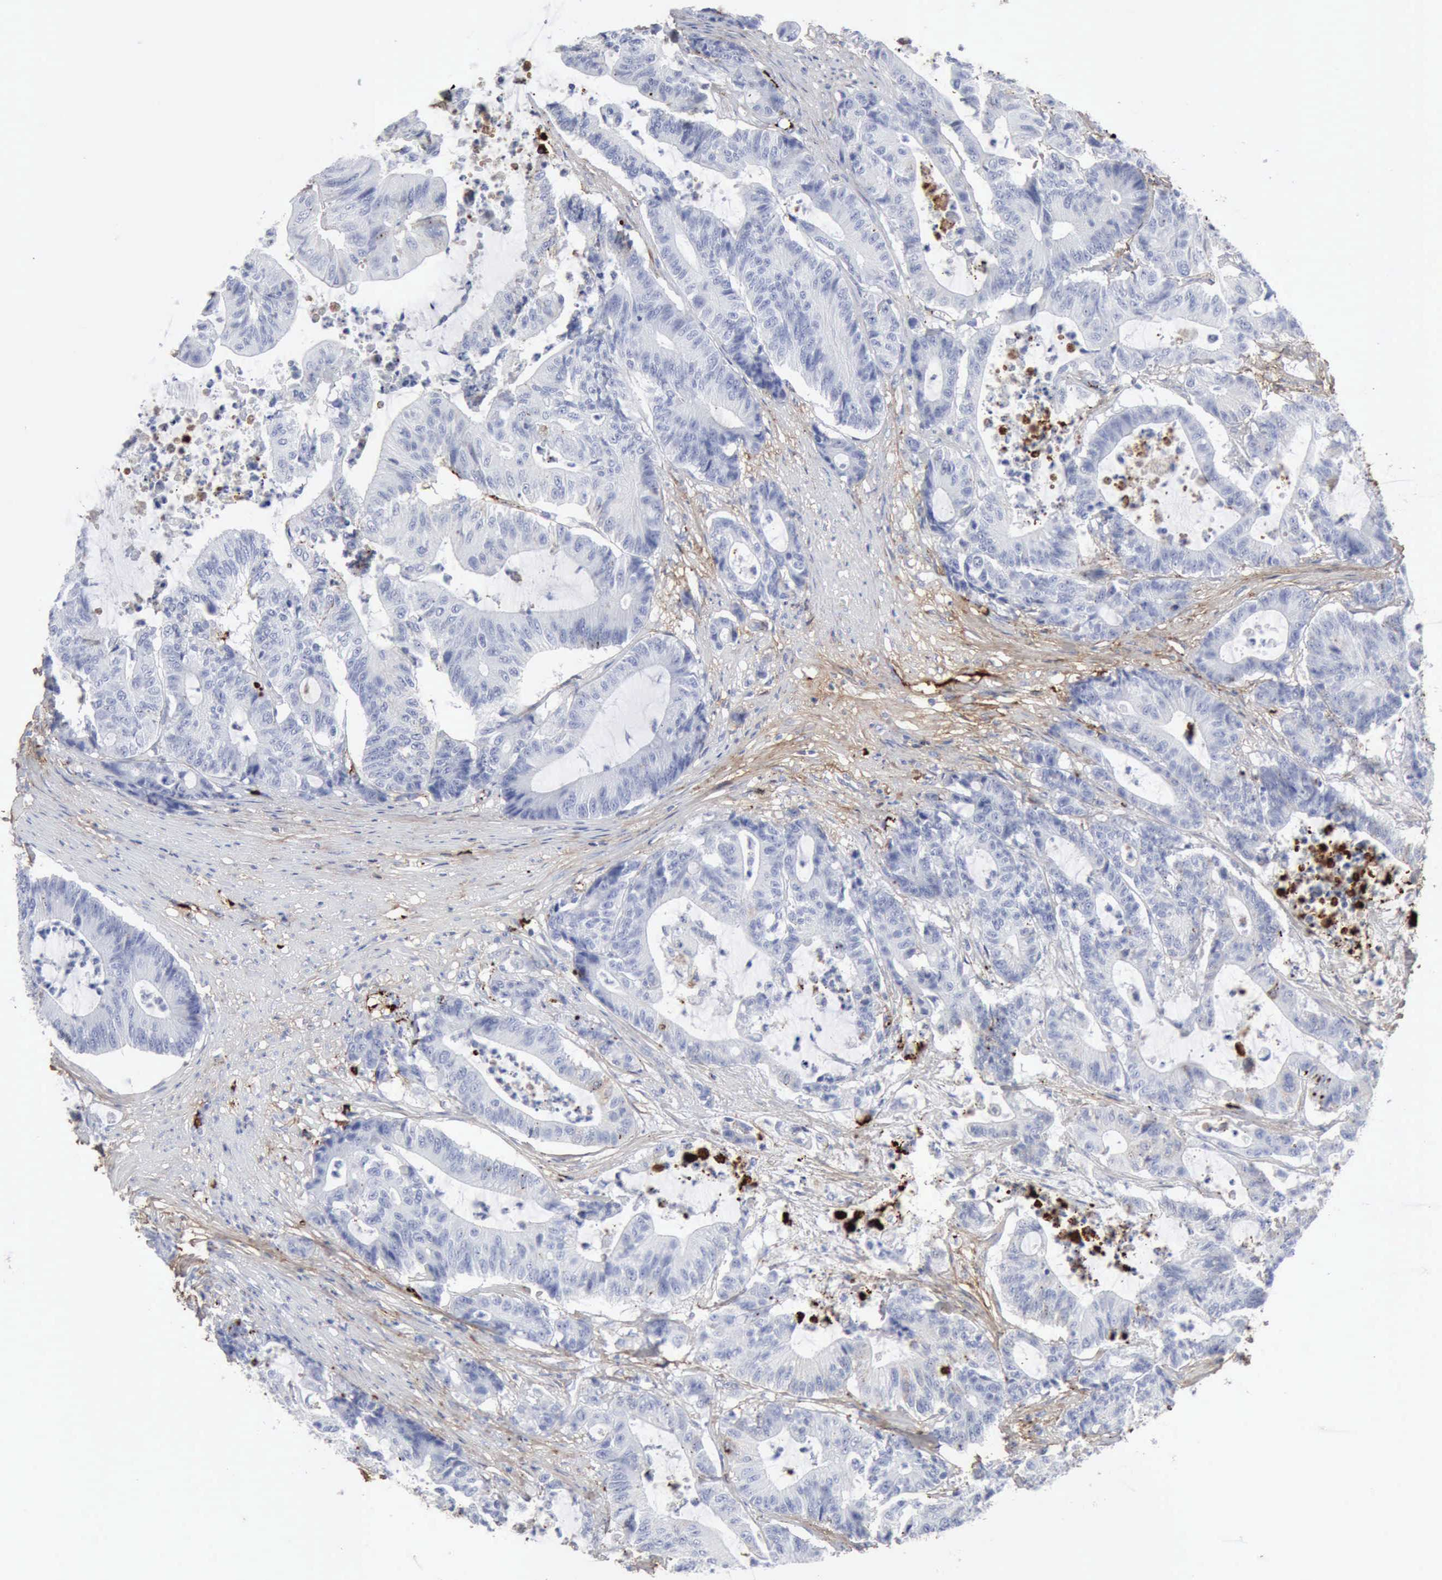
{"staining": {"intensity": "negative", "quantity": "none", "location": "none"}, "tissue": "colorectal cancer", "cell_type": "Tumor cells", "image_type": "cancer", "snomed": [{"axis": "morphology", "description": "Adenocarcinoma, NOS"}, {"axis": "topography", "description": "Colon"}], "caption": "There is no significant staining in tumor cells of colorectal cancer.", "gene": "C4BPA", "patient": {"sex": "female", "age": 84}}